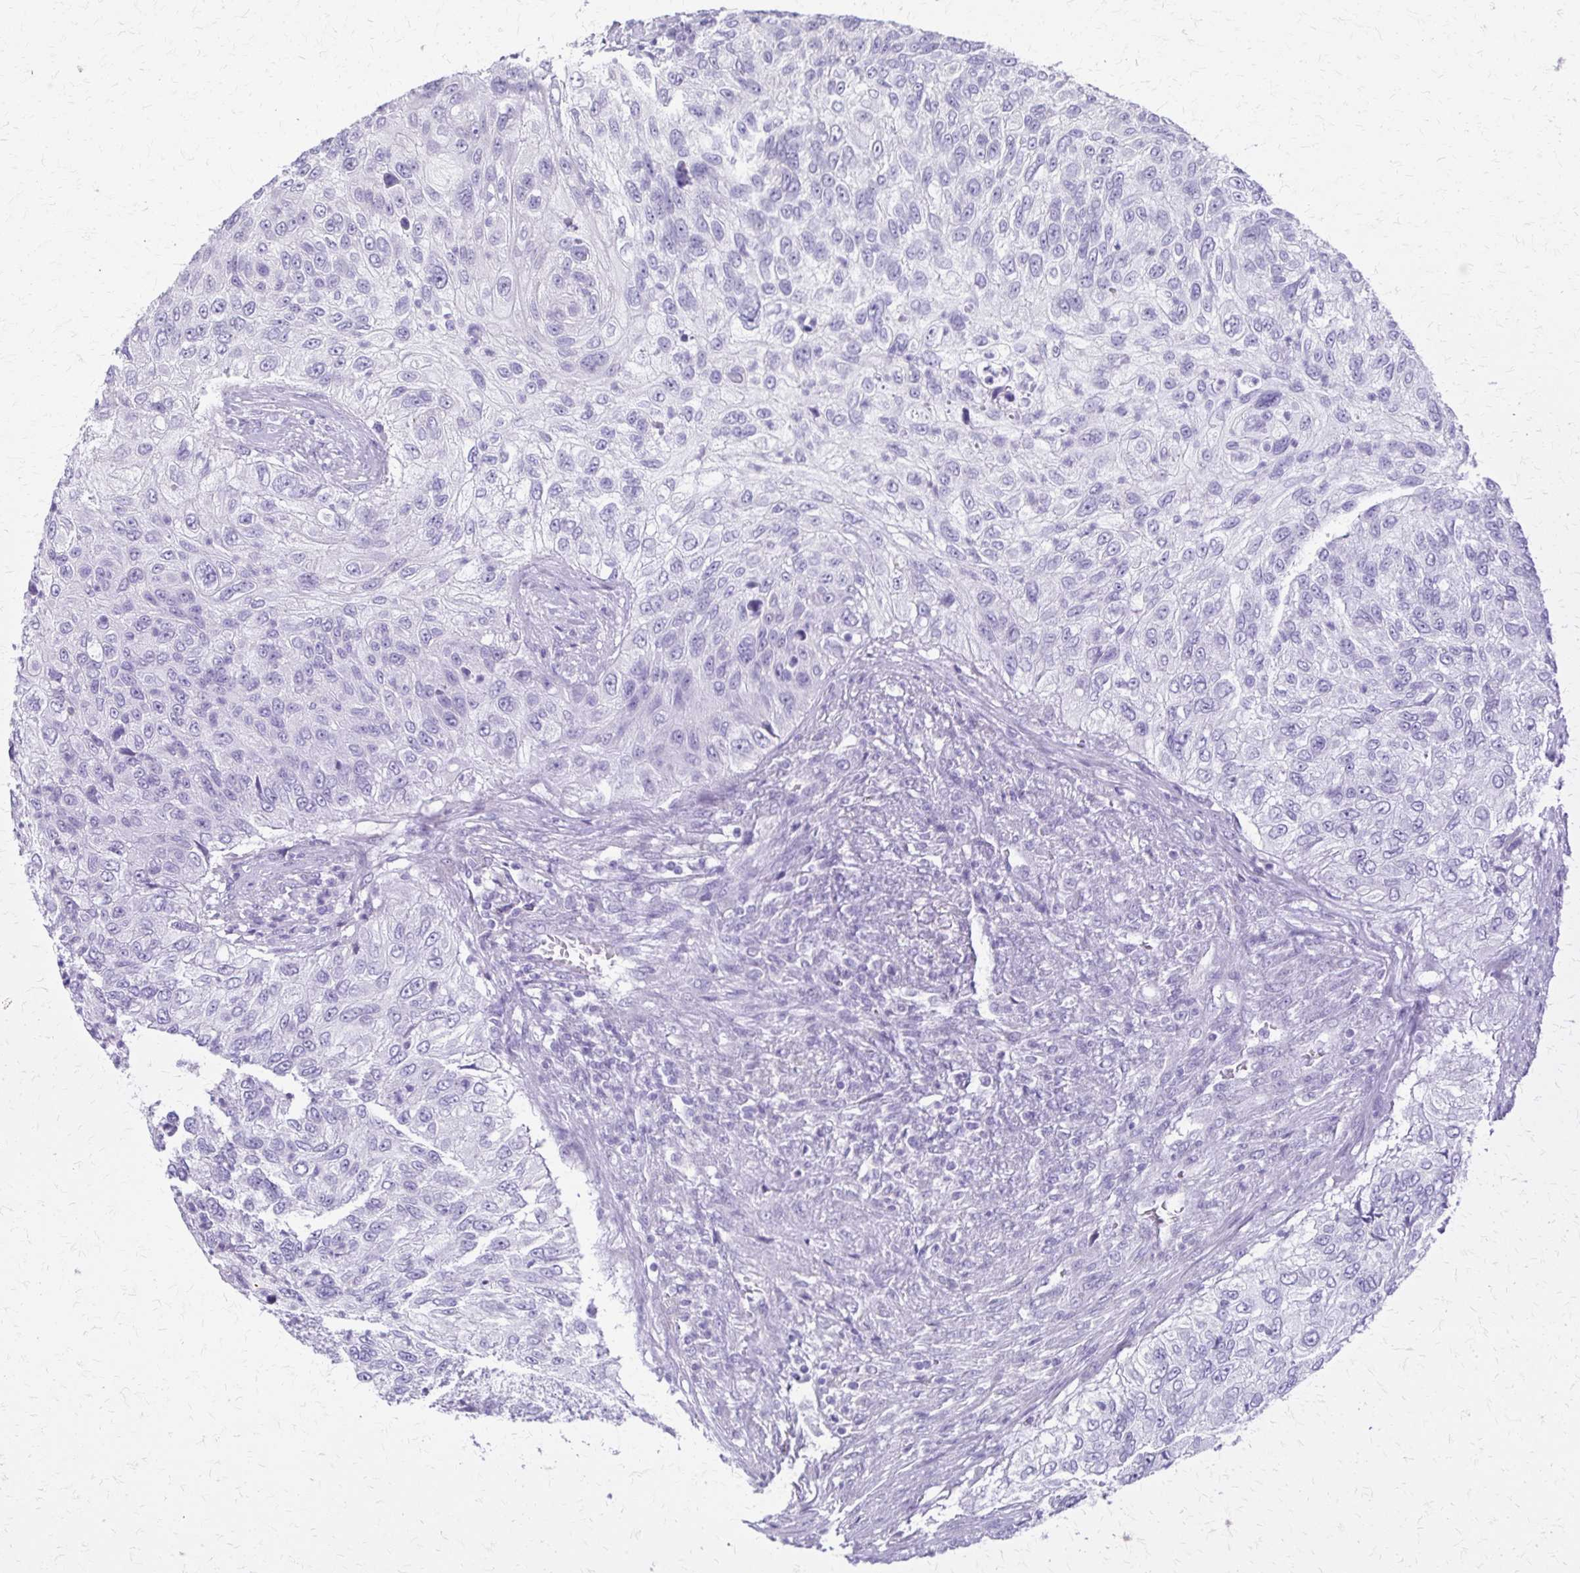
{"staining": {"intensity": "negative", "quantity": "none", "location": "none"}, "tissue": "urothelial cancer", "cell_type": "Tumor cells", "image_type": "cancer", "snomed": [{"axis": "morphology", "description": "Urothelial carcinoma, High grade"}, {"axis": "topography", "description": "Urinary bladder"}], "caption": "This is an IHC image of urothelial cancer. There is no staining in tumor cells.", "gene": "CYB5A", "patient": {"sex": "female", "age": 60}}